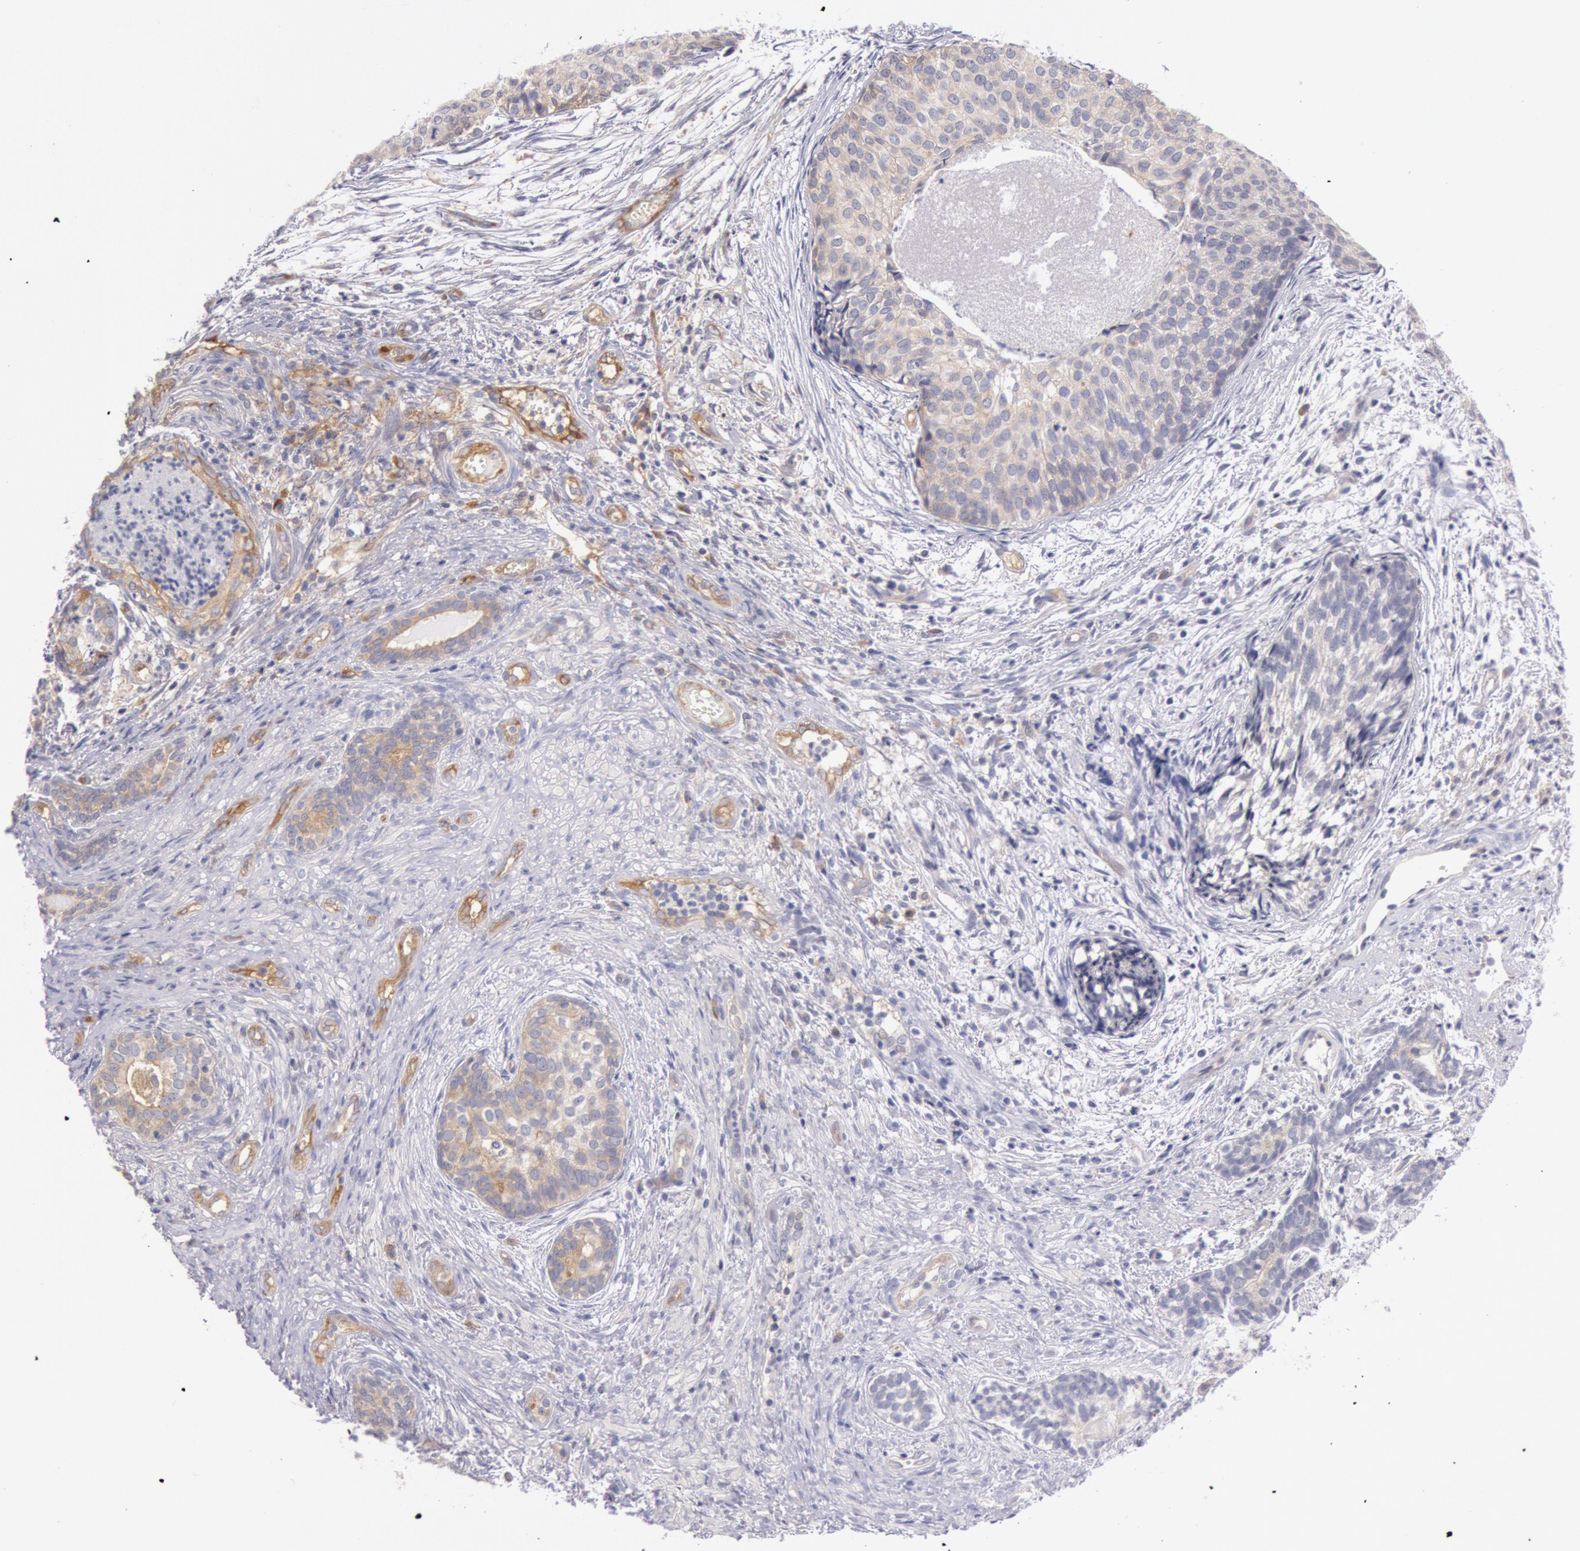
{"staining": {"intensity": "weak", "quantity": "25%-75%", "location": "cytoplasmic/membranous"}, "tissue": "urothelial cancer", "cell_type": "Tumor cells", "image_type": "cancer", "snomed": [{"axis": "morphology", "description": "Urothelial carcinoma, Low grade"}, {"axis": "topography", "description": "Urinary bladder"}], "caption": "A photomicrograph of human urothelial cancer stained for a protein displays weak cytoplasmic/membranous brown staining in tumor cells.", "gene": "MYO5A", "patient": {"sex": "male", "age": 84}}